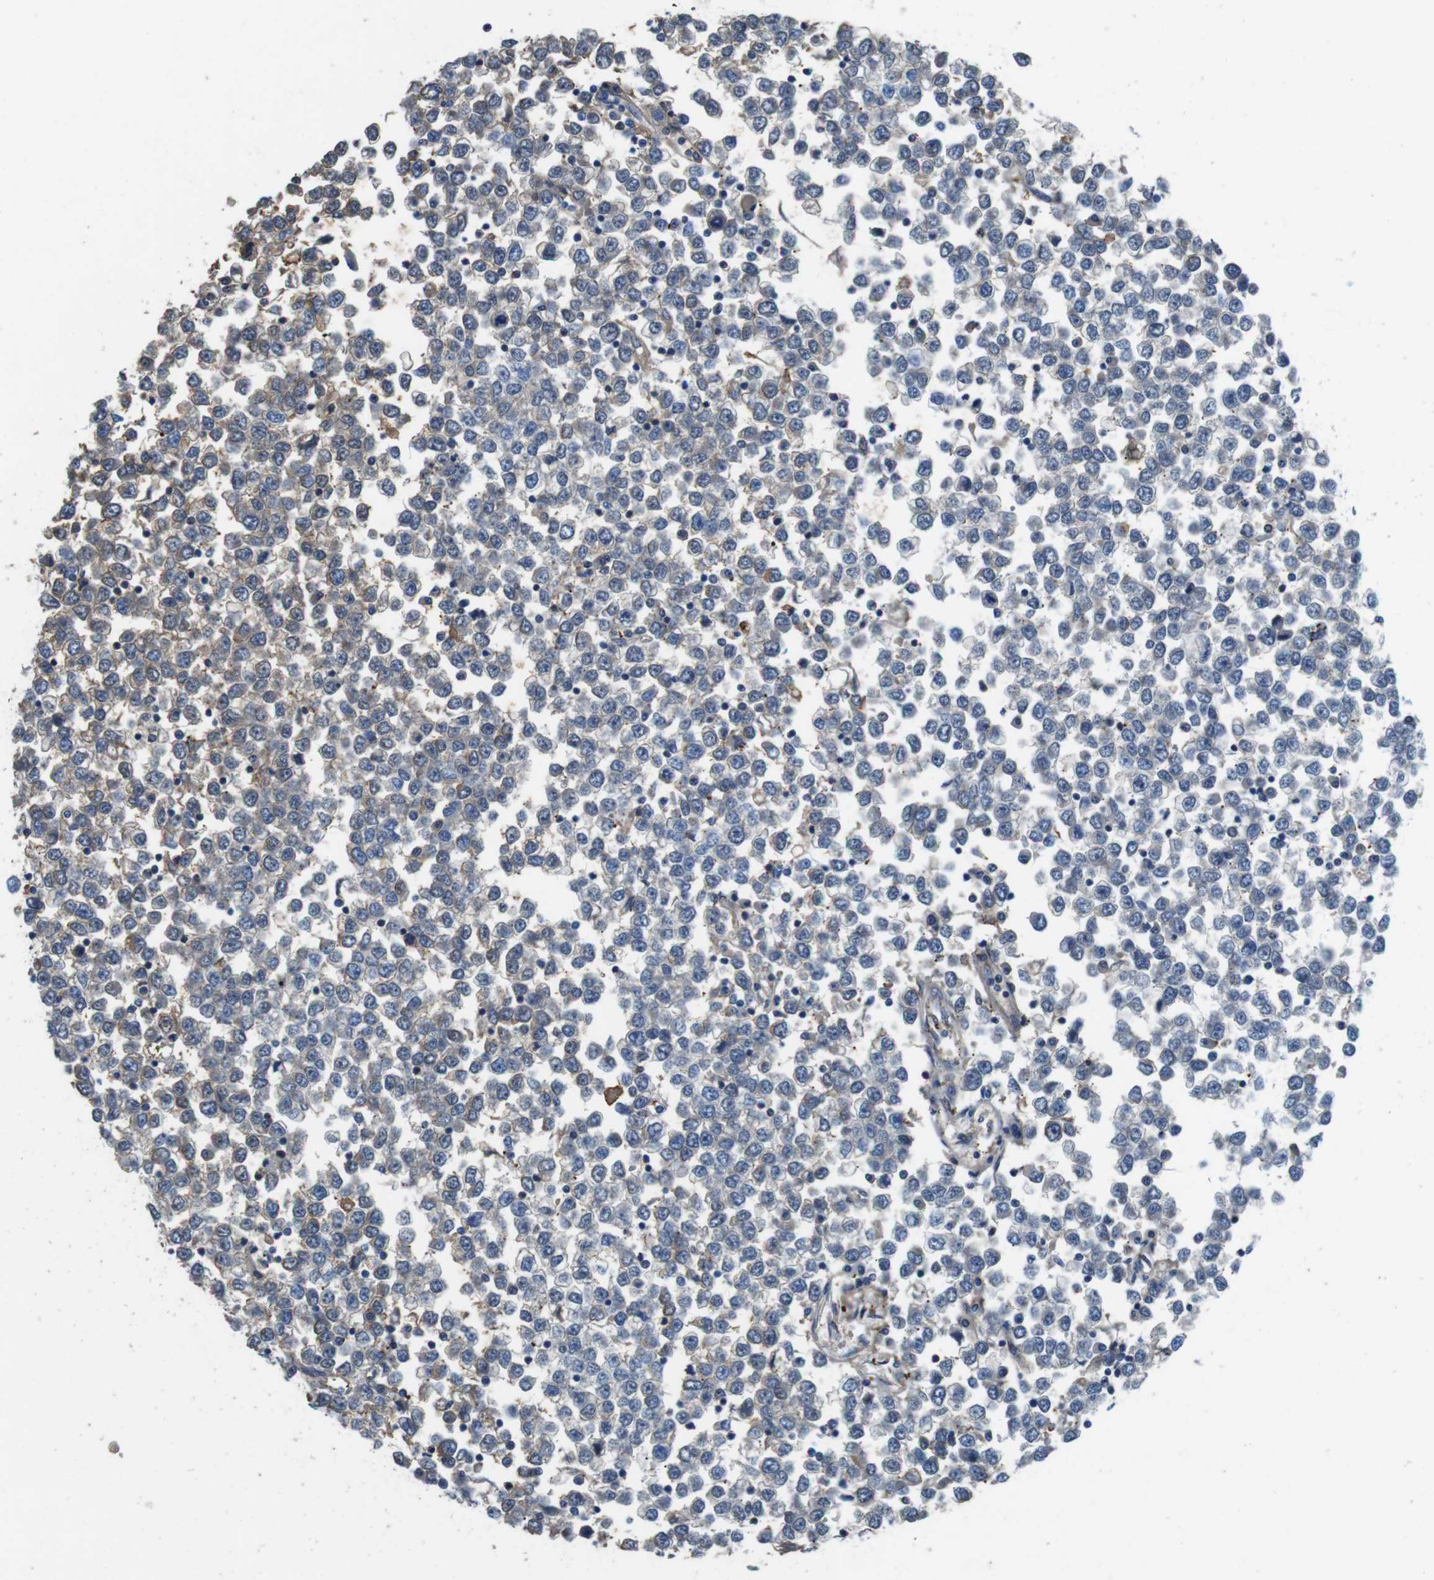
{"staining": {"intensity": "weak", "quantity": "<25%", "location": "cytoplasmic/membranous"}, "tissue": "testis cancer", "cell_type": "Tumor cells", "image_type": "cancer", "snomed": [{"axis": "morphology", "description": "Seminoma, NOS"}, {"axis": "topography", "description": "Testis"}], "caption": "IHC histopathology image of human testis seminoma stained for a protein (brown), which displays no positivity in tumor cells. (Stains: DAB immunohistochemistry with hematoxylin counter stain, Microscopy: brightfield microscopy at high magnification).", "gene": "TMPRSS15", "patient": {"sex": "male", "age": 65}}